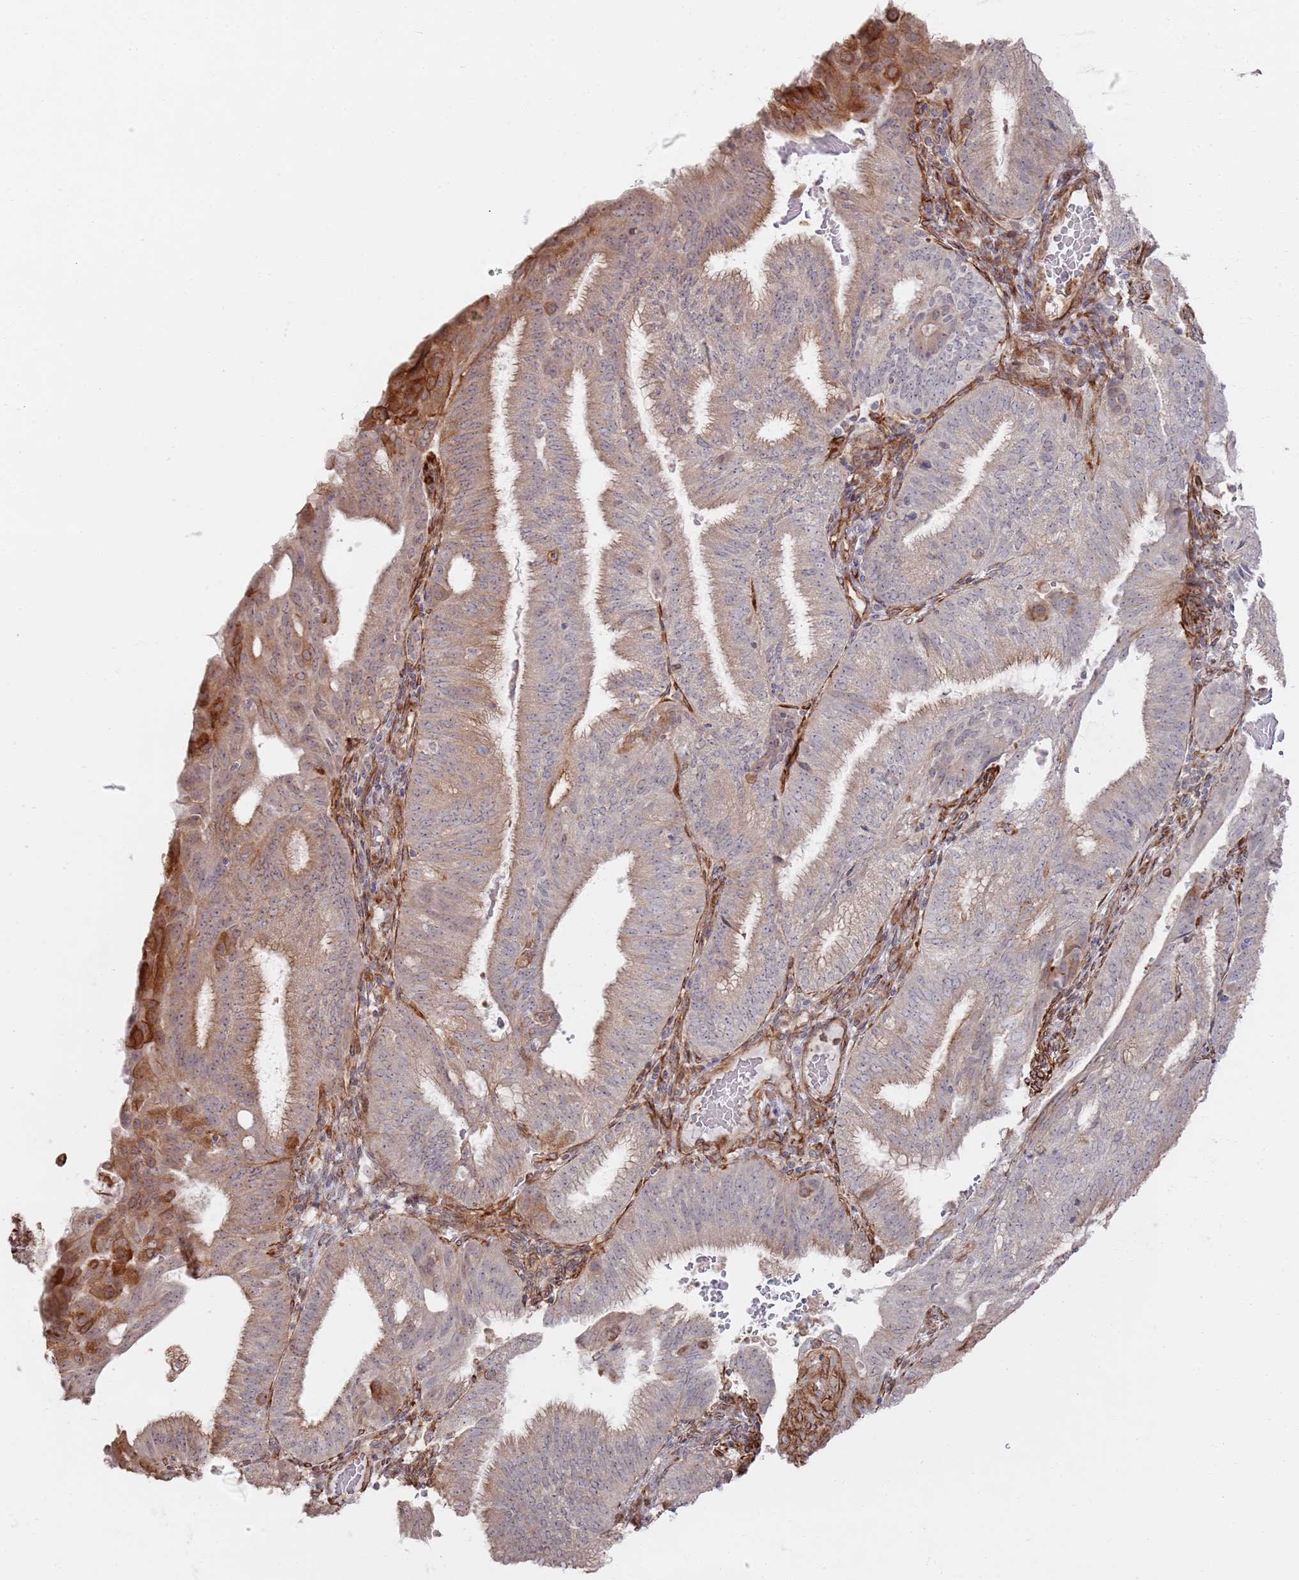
{"staining": {"intensity": "moderate", "quantity": "<25%", "location": "cytoplasmic/membranous"}, "tissue": "endometrial cancer", "cell_type": "Tumor cells", "image_type": "cancer", "snomed": [{"axis": "morphology", "description": "Adenocarcinoma, NOS"}, {"axis": "topography", "description": "Endometrium"}], "caption": "IHC of endometrial cancer displays low levels of moderate cytoplasmic/membranous expression in about <25% of tumor cells.", "gene": "PHF21A", "patient": {"sex": "female", "age": 49}}